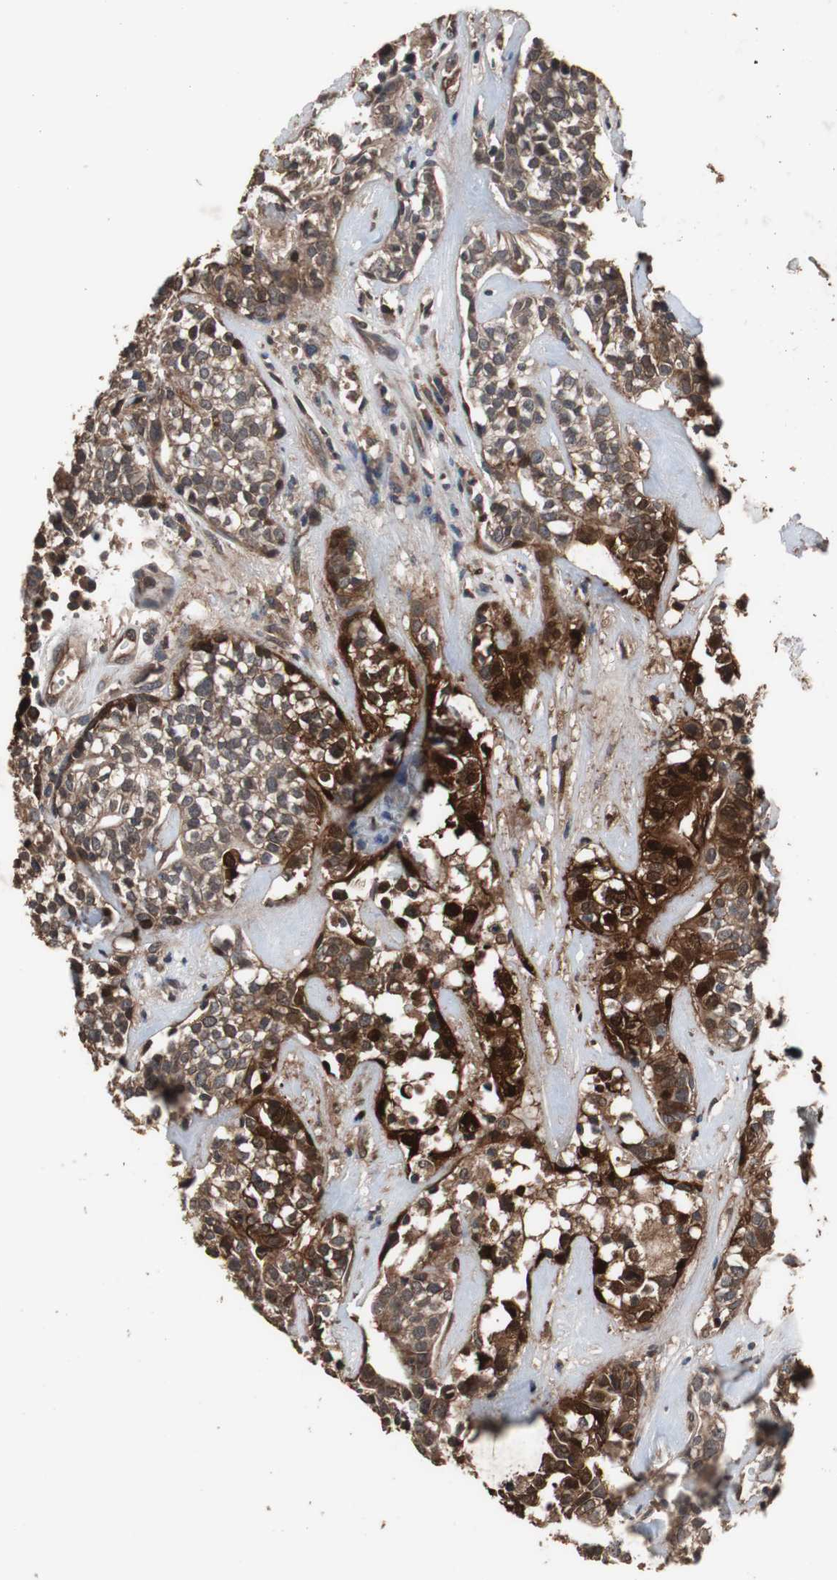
{"staining": {"intensity": "strong", "quantity": ">75%", "location": "cytoplasmic/membranous,nuclear"}, "tissue": "head and neck cancer", "cell_type": "Tumor cells", "image_type": "cancer", "snomed": [{"axis": "morphology", "description": "Adenocarcinoma, NOS"}, {"axis": "topography", "description": "Salivary gland"}, {"axis": "topography", "description": "Head-Neck"}], "caption": "Brown immunohistochemical staining in human head and neck adenocarcinoma exhibits strong cytoplasmic/membranous and nuclear staining in approximately >75% of tumor cells.", "gene": "NDRG1", "patient": {"sex": "female", "age": 65}}